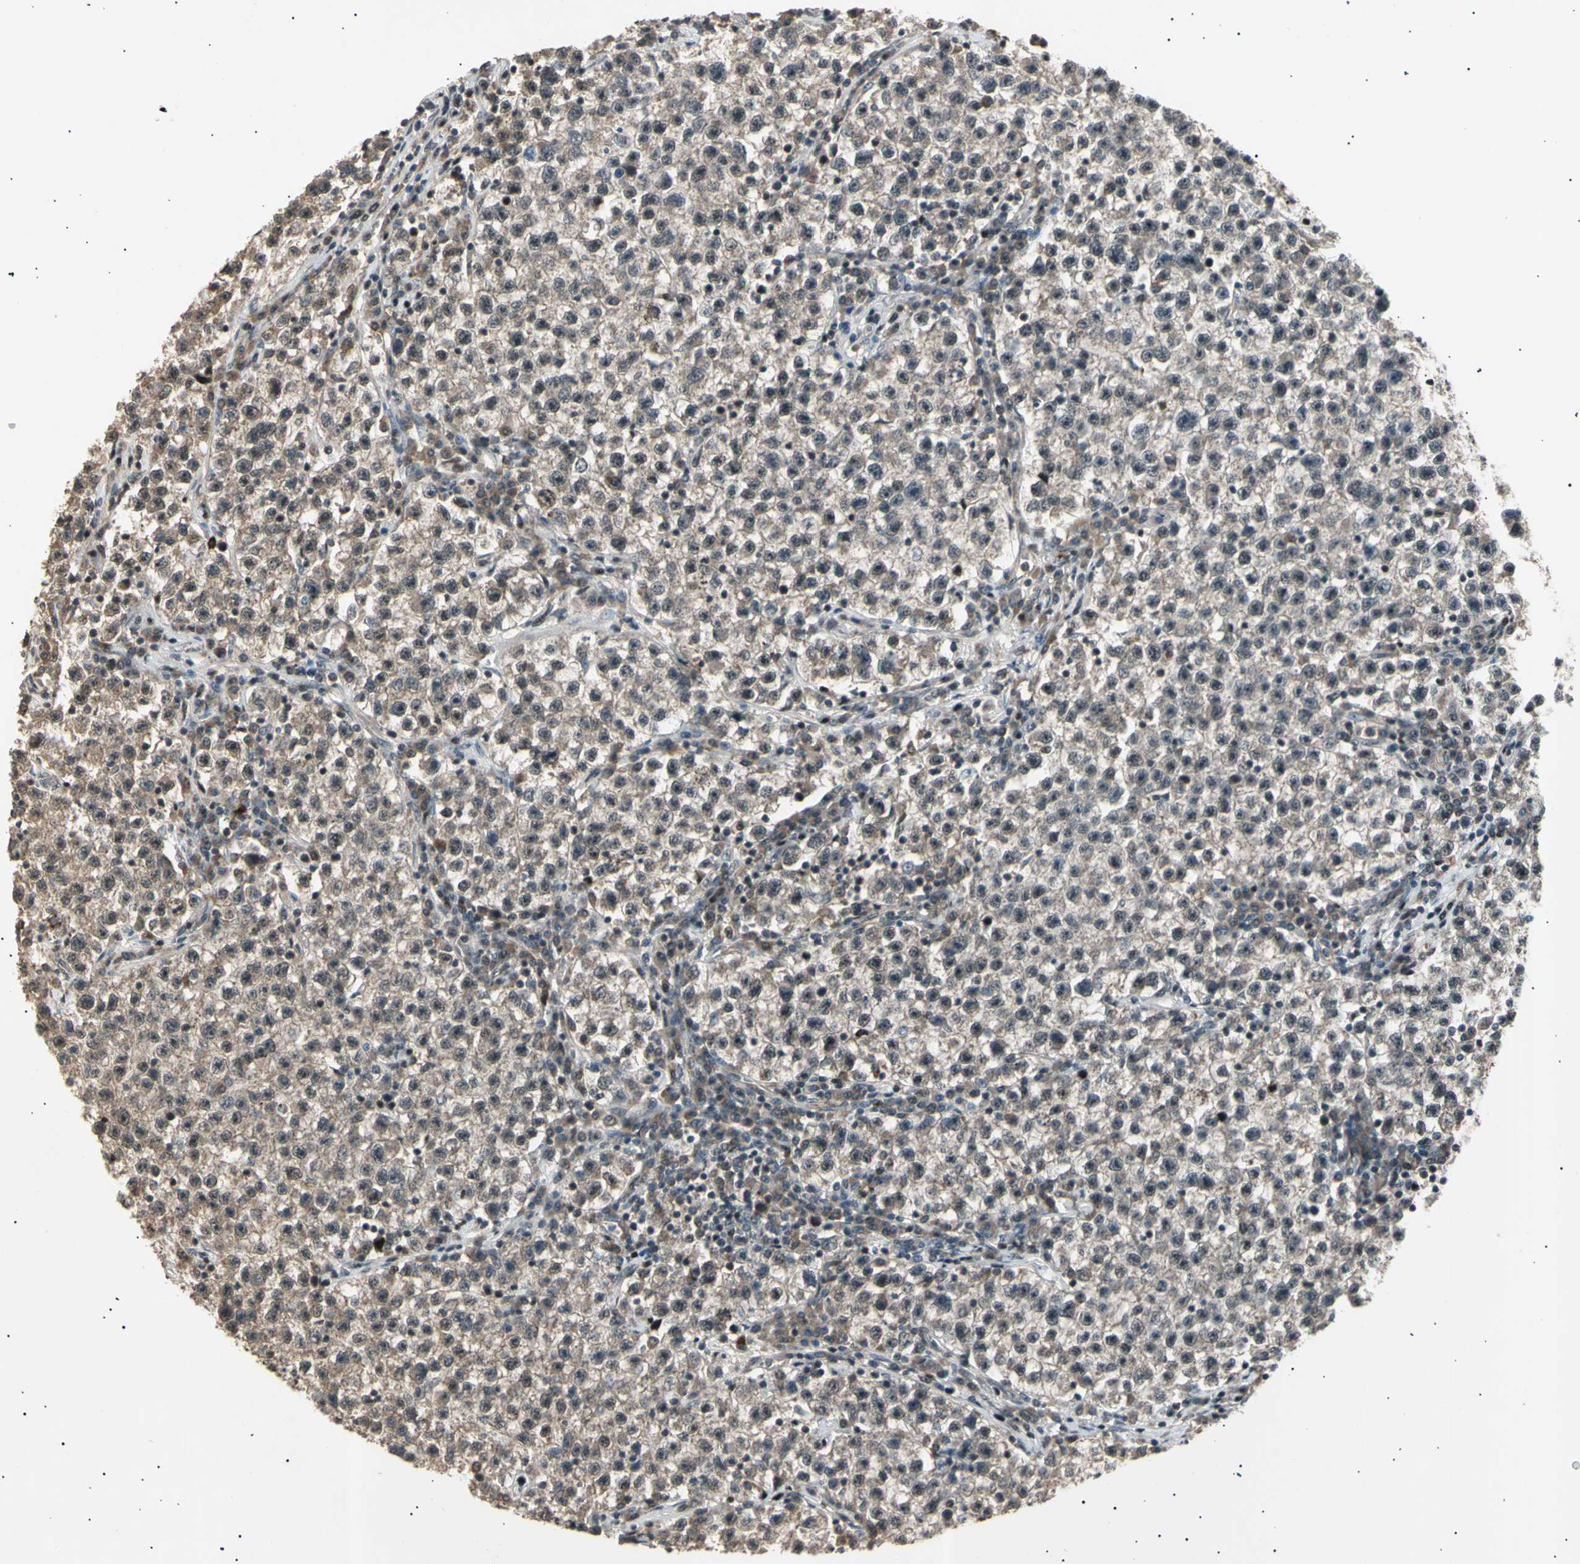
{"staining": {"intensity": "weak", "quantity": "25%-75%", "location": "cytoplasmic/membranous,nuclear"}, "tissue": "testis cancer", "cell_type": "Tumor cells", "image_type": "cancer", "snomed": [{"axis": "morphology", "description": "Seminoma, NOS"}, {"axis": "topography", "description": "Testis"}], "caption": "Immunohistochemistry (IHC) image of neoplastic tissue: testis cancer stained using IHC reveals low levels of weak protein expression localized specifically in the cytoplasmic/membranous and nuclear of tumor cells, appearing as a cytoplasmic/membranous and nuclear brown color.", "gene": "NUAK2", "patient": {"sex": "male", "age": 22}}